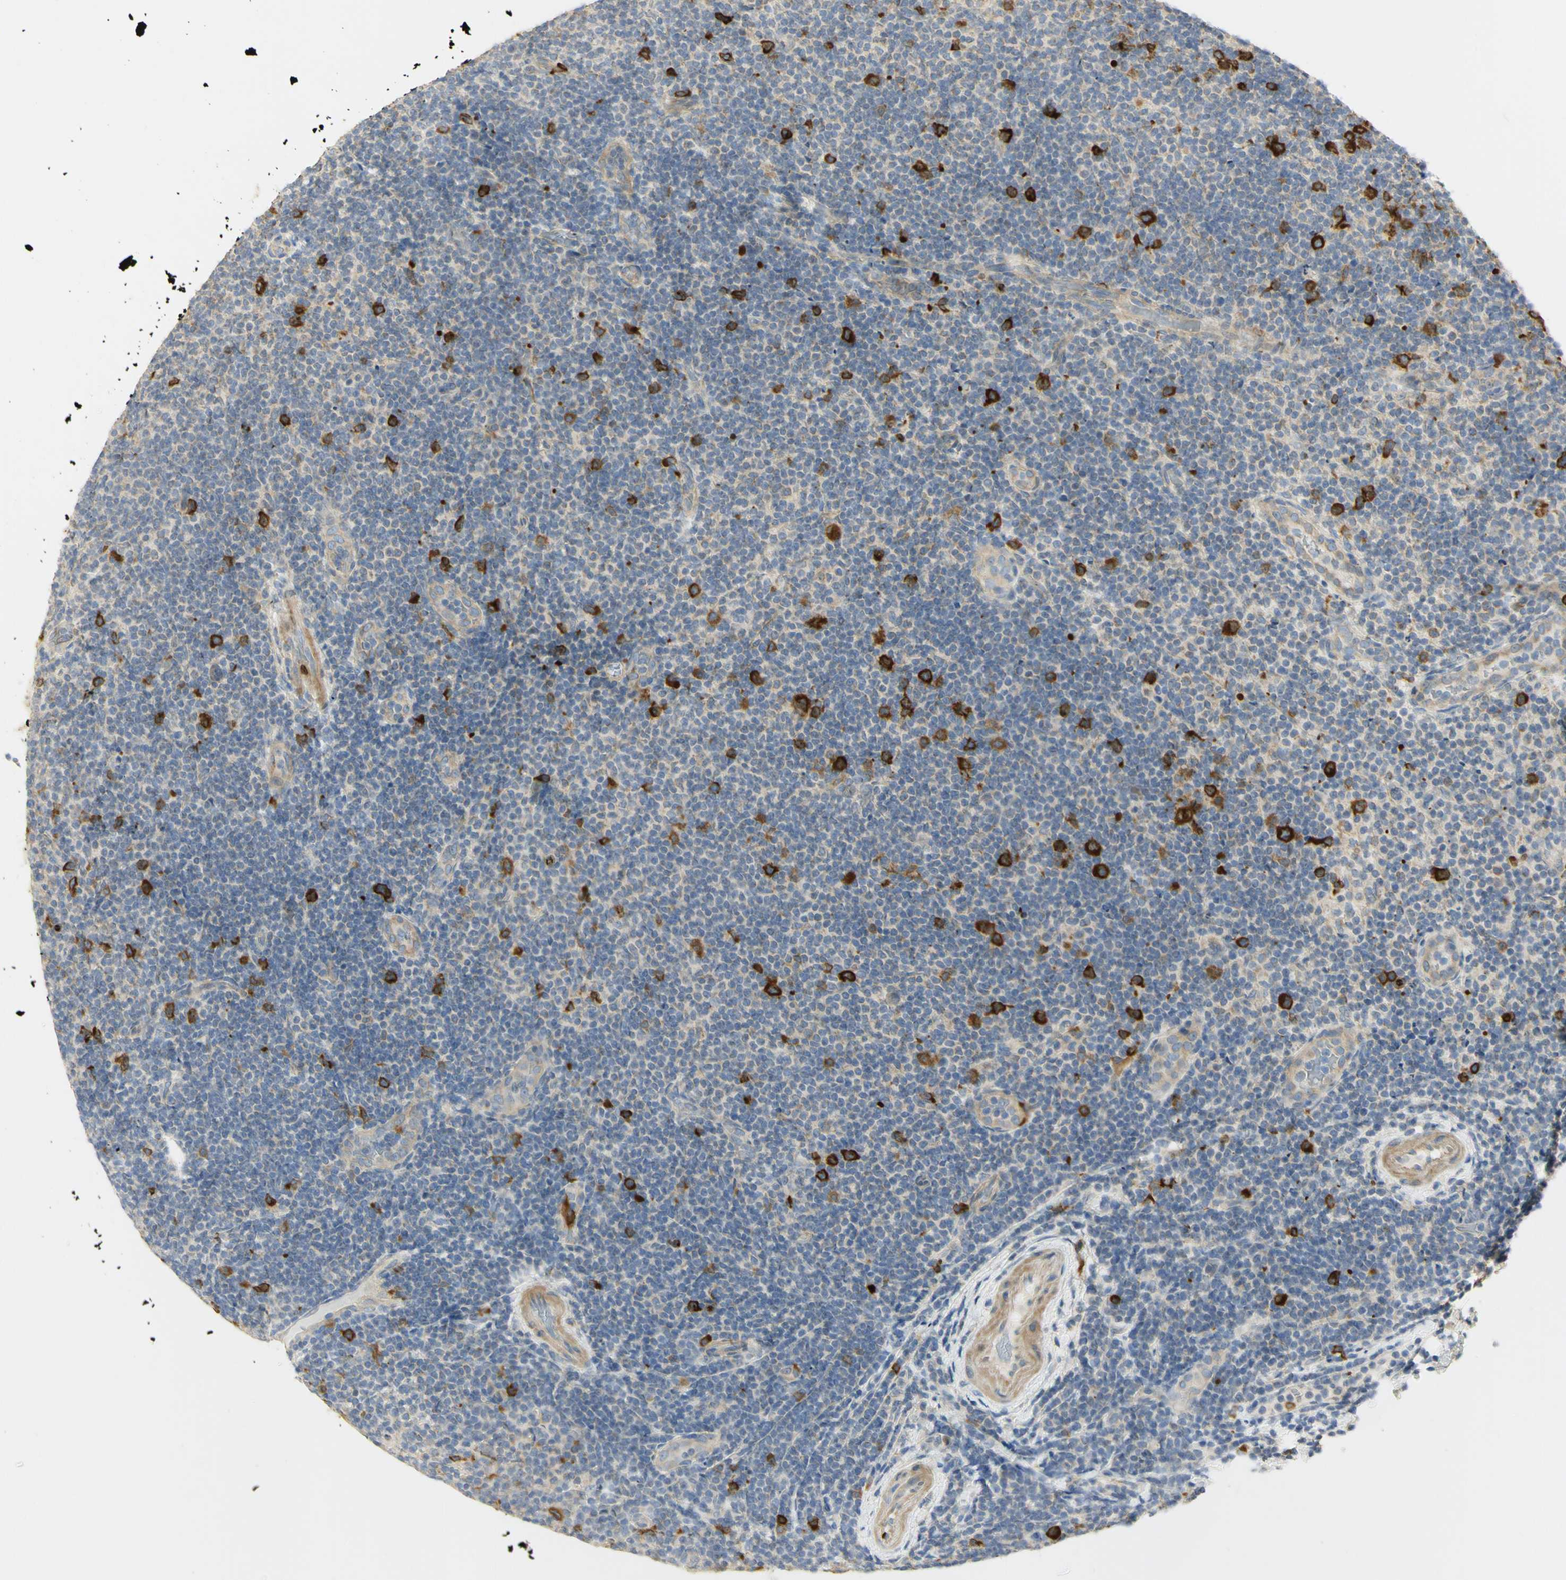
{"staining": {"intensity": "negative", "quantity": "none", "location": "none"}, "tissue": "lymphoma", "cell_type": "Tumor cells", "image_type": "cancer", "snomed": [{"axis": "morphology", "description": "Malignant lymphoma, non-Hodgkin's type, Low grade"}, {"axis": "topography", "description": "Lymph node"}], "caption": "Protein analysis of low-grade malignant lymphoma, non-Hodgkin's type displays no significant positivity in tumor cells.", "gene": "KIF11", "patient": {"sex": "male", "age": 83}}